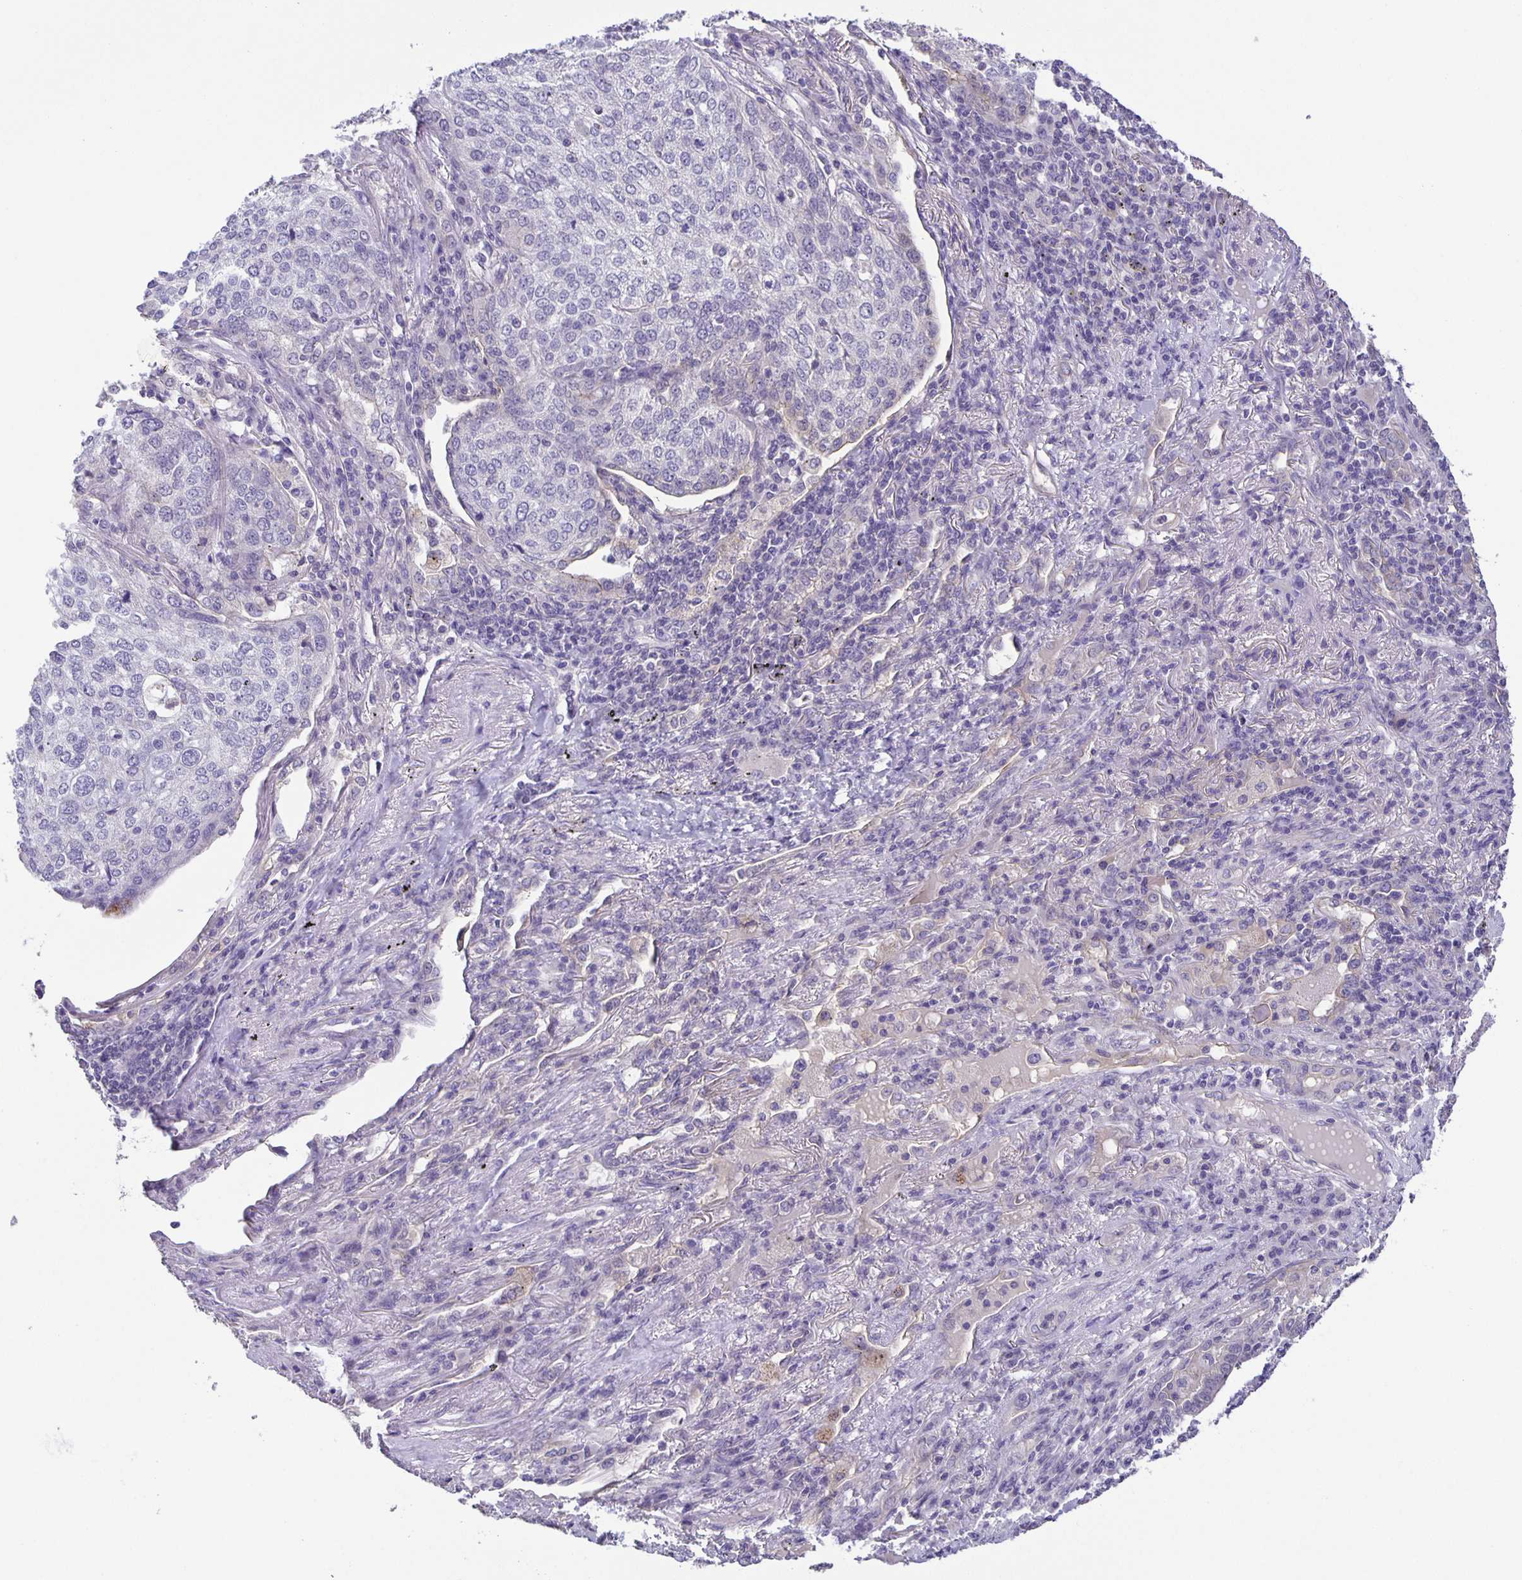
{"staining": {"intensity": "negative", "quantity": "none", "location": "none"}, "tissue": "lung cancer", "cell_type": "Tumor cells", "image_type": "cancer", "snomed": [{"axis": "morphology", "description": "Squamous cell carcinoma, NOS"}, {"axis": "topography", "description": "Lung"}], "caption": "Lung cancer stained for a protein using immunohistochemistry demonstrates no staining tumor cells.", "gene": "PTPN3", "patient": {"sex": "male", "age": 63}}